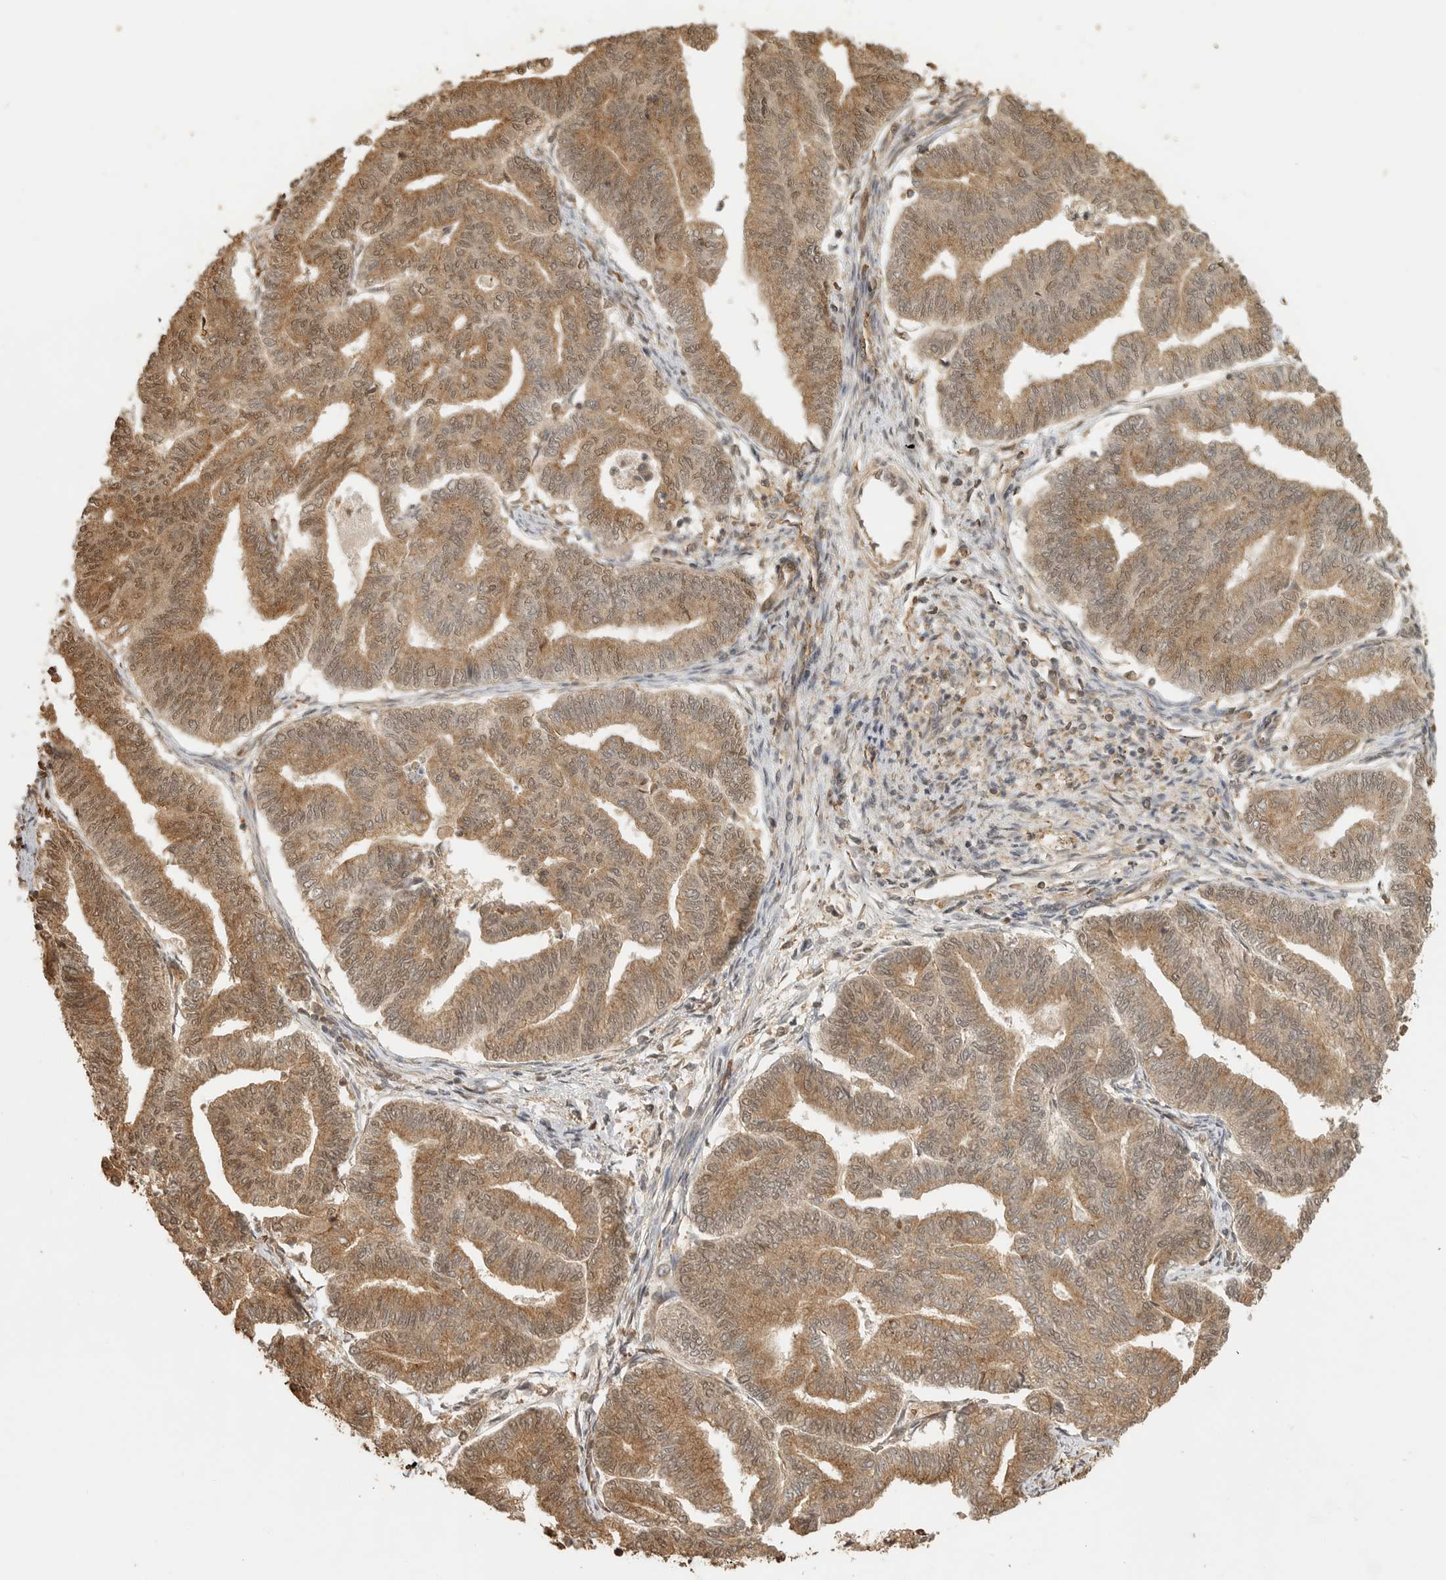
{"staining": {"intensity": "moderate", "quantity": ">75%", "location": "cytoplasmic/membranous"}, "tissue": "endometrial cancer", "cell_type": "Tumor cells", "image_type": "cancer", "snomed": [{"axis": "morphology", "description": "Adenocarcinoma, NOS"}, {"axis": "topography", "description": "Endometrium"}], "caption": "Moderate cytoplasmic/membranous protein positivity is present in about >75% of tumor cells in endometrial cancer (adenocarcinoma).", "gene": "OTUD6B", "patient": {"sex": "female", "age": 79}}